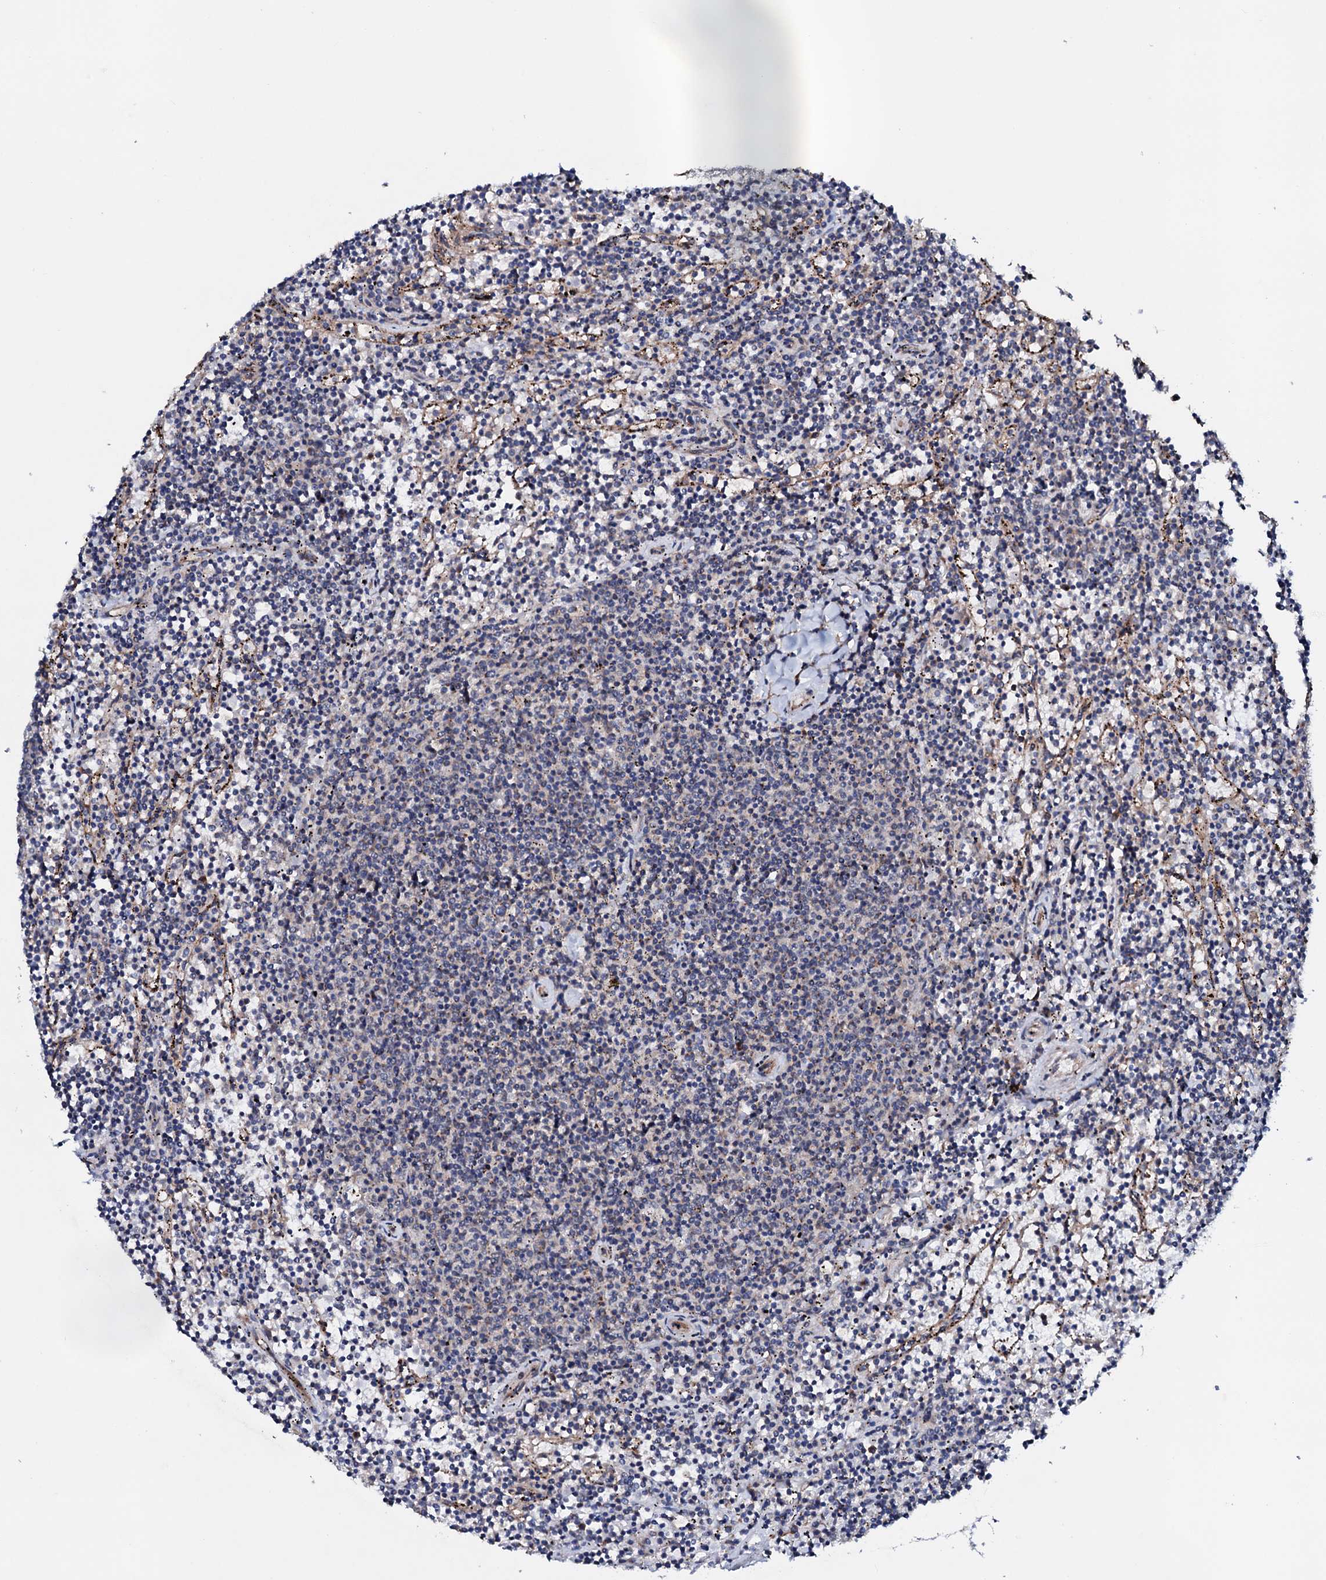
{"staining": {"intensity": "negative", "quantity": "none", "location": "none"}, "tissue": "lymphoma", "cell_type": "Tumor cells", "image_type": "cancer", "snomed": [{"axis": "morphology", "description": "Malignant lymphoma, non-Hodgkin's type, Low grade"}, {"axis": "topography", "description": "Spleen"}], "caption": "High power microscopy histopathology image of an IHC photomicrograph of low-grade malignant lymphoma, non-Hodgkin's type, revealing no significant positivity in tumor cells.", "gene": "P2RX4", "patient": {"sex": "female", "age": 50}}